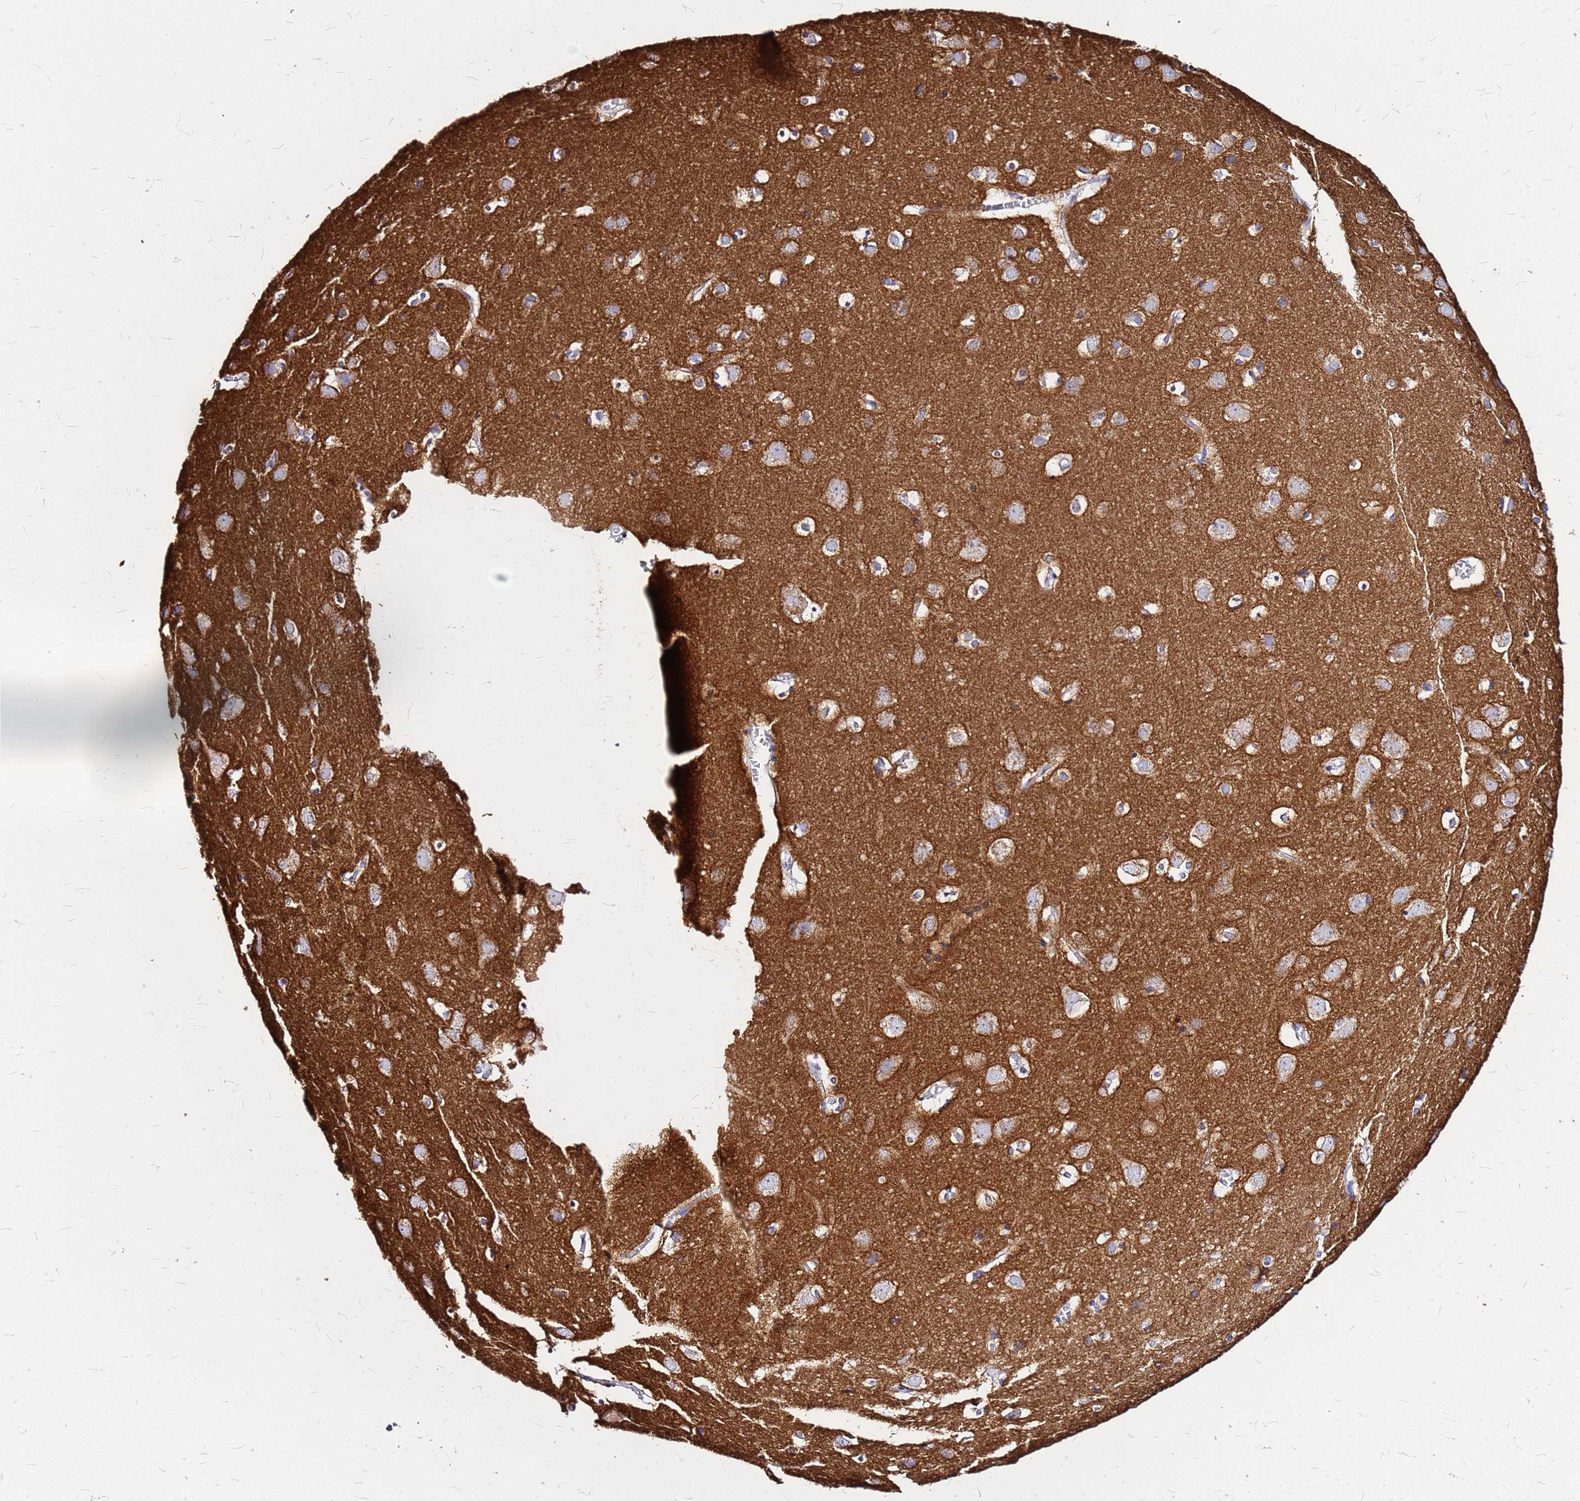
{"staining": {"intensity": "weak", "quantity": ">75%", "location": "cytoplasmic/membranous"}, "tissue": "cerebral cortex", "cell_type": "Endothelial cells", "image_type": "normal", "snomed": [{"axis": "morphology", "description": "Normal tissue, NOS"}, {"axis": "topography", "description": "Cerebral cortex"}], "caption": "Immunohistochemical staining of benign cerebral cortex shows >75% levels of weak cytoplasmic/membranous protein positivity in about >75% of endothelial cells.", "gene": "CASD1", "patient": {"sex": "male", "age": 54}}